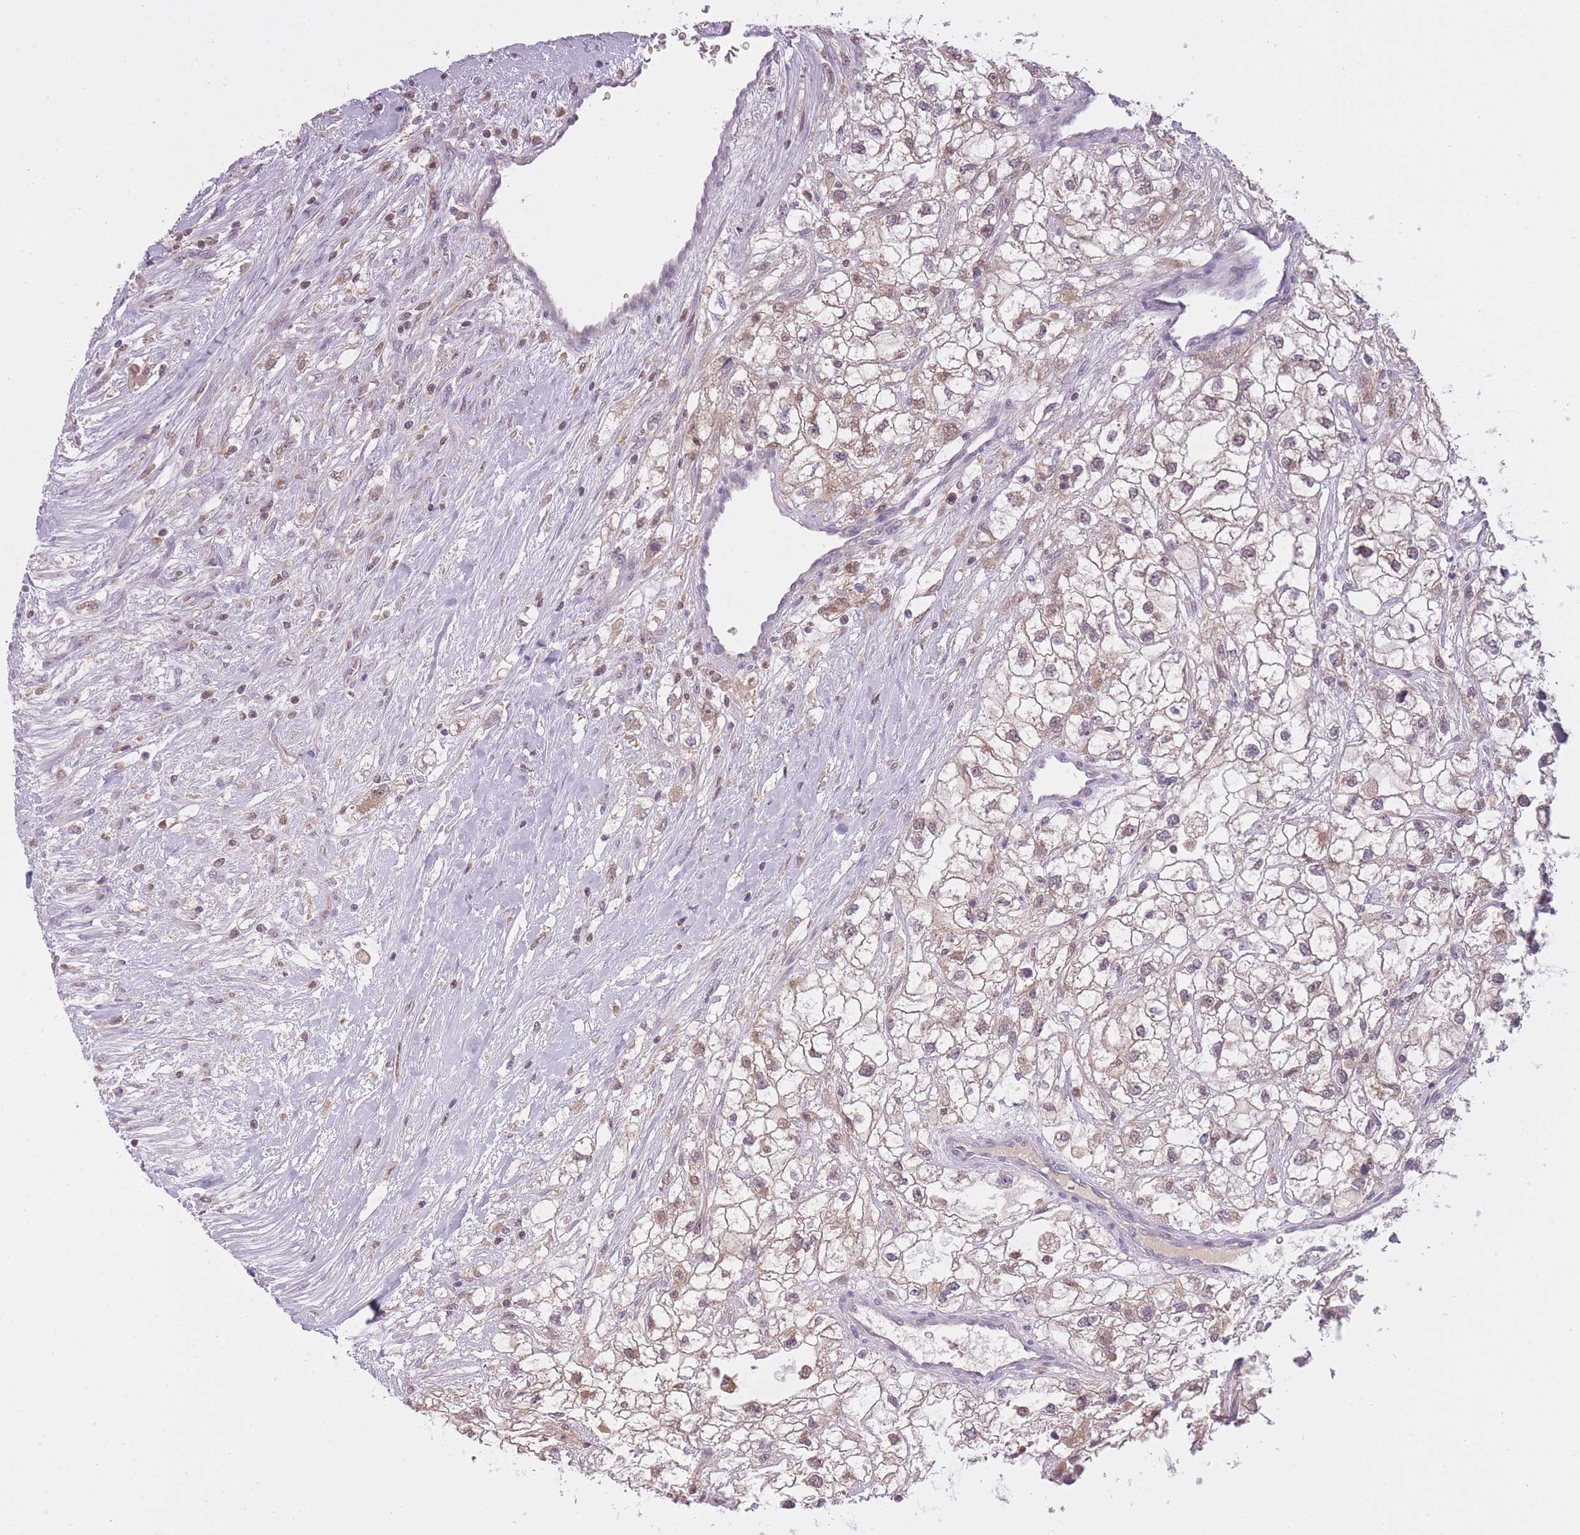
{"staining": {"intensity": "weak", "quantity": ">75%", "location": "cytoplasmic/membranous,nuclear"}, "tissue": "renal cancer", "cell_type": "Tumor cells", "image_type": "cancer", "snomed": [{"axis": "morphology", "description": "Adenocarcinoma, NOS"}, {"axis": "topography", "description": "Kidney"}], "caption": "Human renal adenocarcinoma stained with a protein marker shows weak staining in tumor cells.", "gene": "CXorf38", "patient": {"sex": "male", "age": 59}}